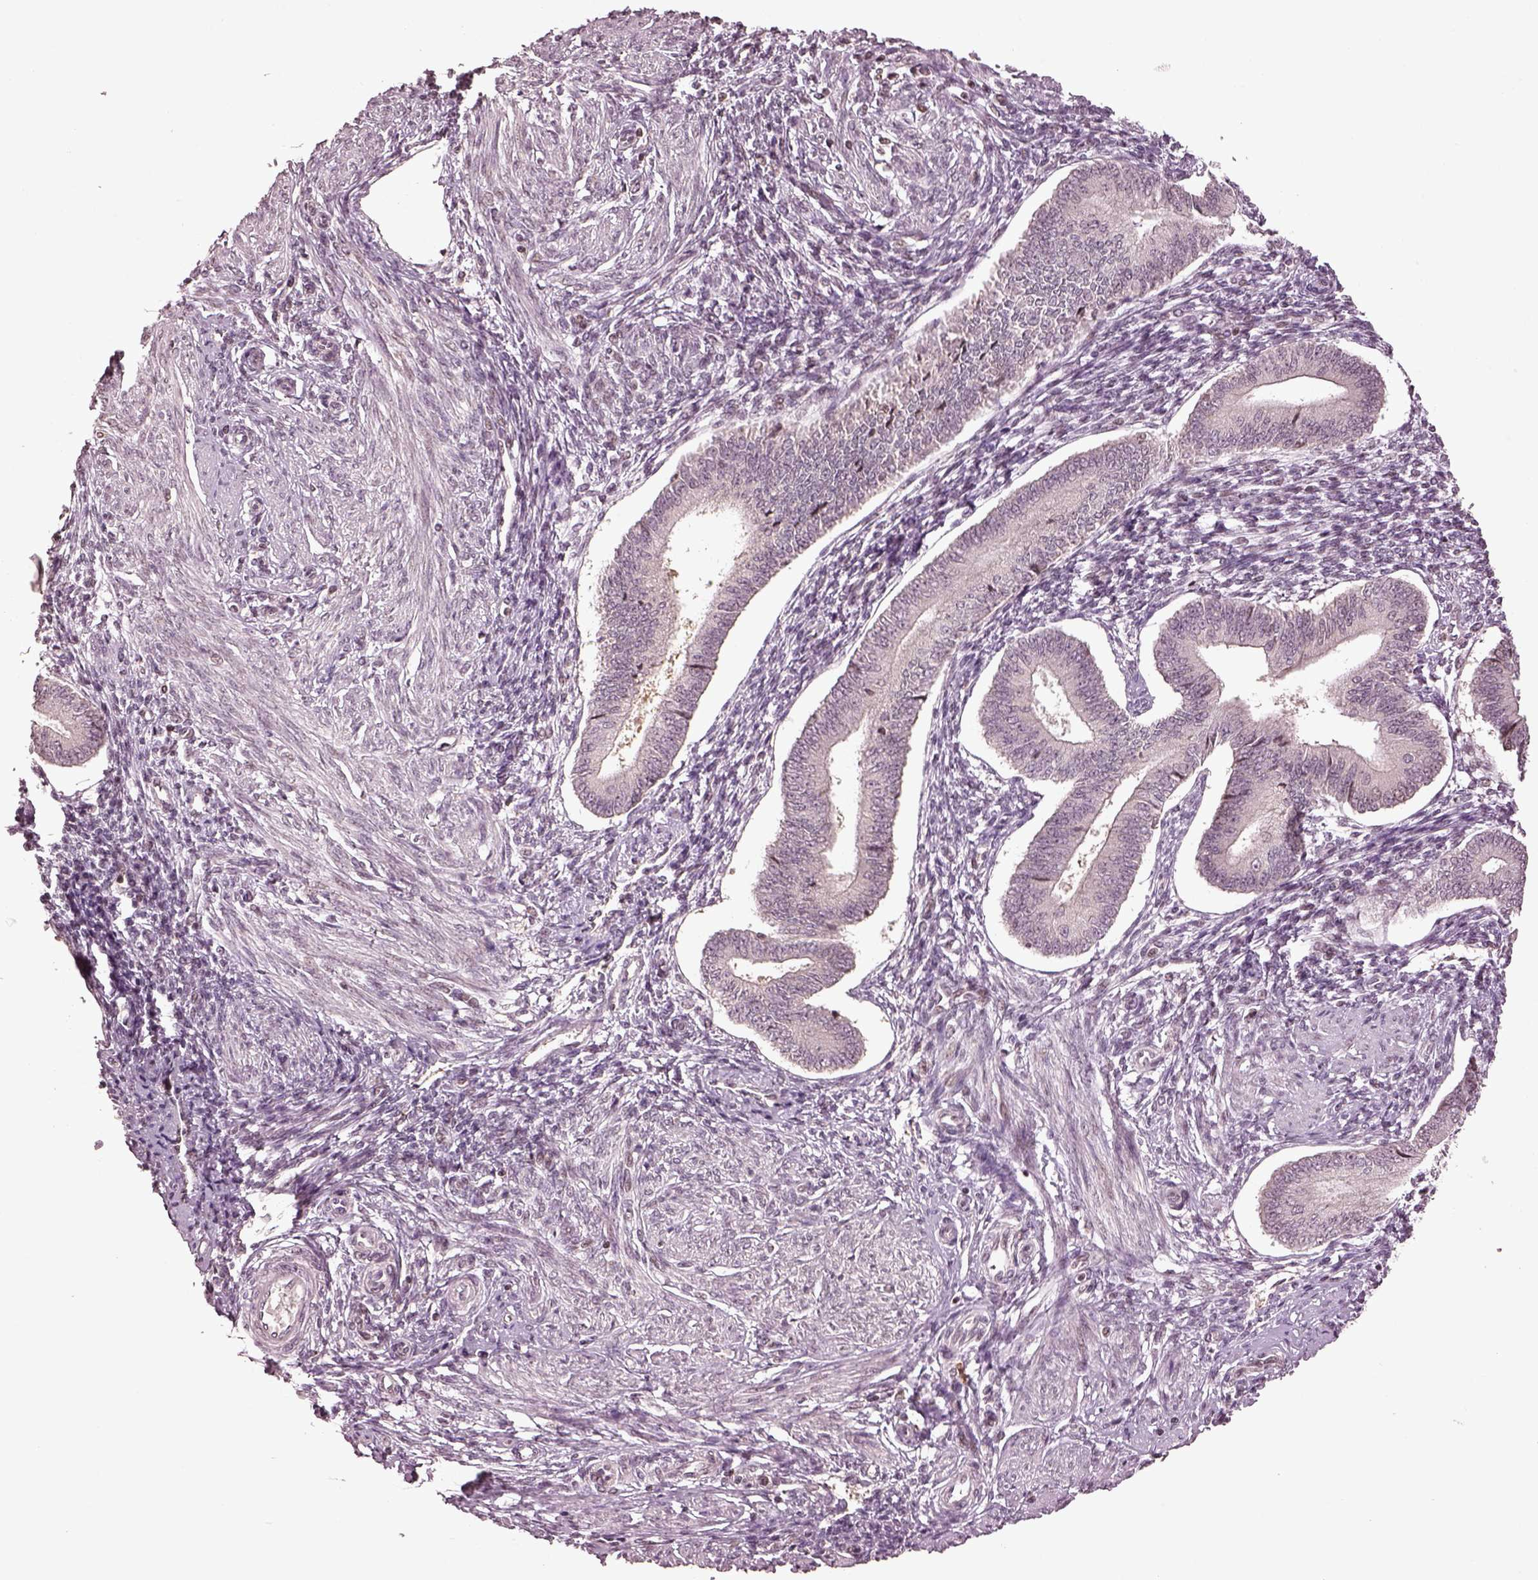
{"staining": {"intensity": "negative", "quantity": "none", "location": "none"}, "tissue": "endometrium", "cell_type": "Cells in endometrial stroma", "image_type": "normal", "snomed": [{"axis": "morphology", "description": "Normal tissue, NOS"}, {"axis": "topography", "description": "Endometrium"}], "caption": "This is a histopathology image of immunohistochemistry (IHC) staining of benign endometrium, which shows no staining in cells in endometrial stroma.", "gene": "GRM4", "patient": {"sex": "female", "age": 42}}